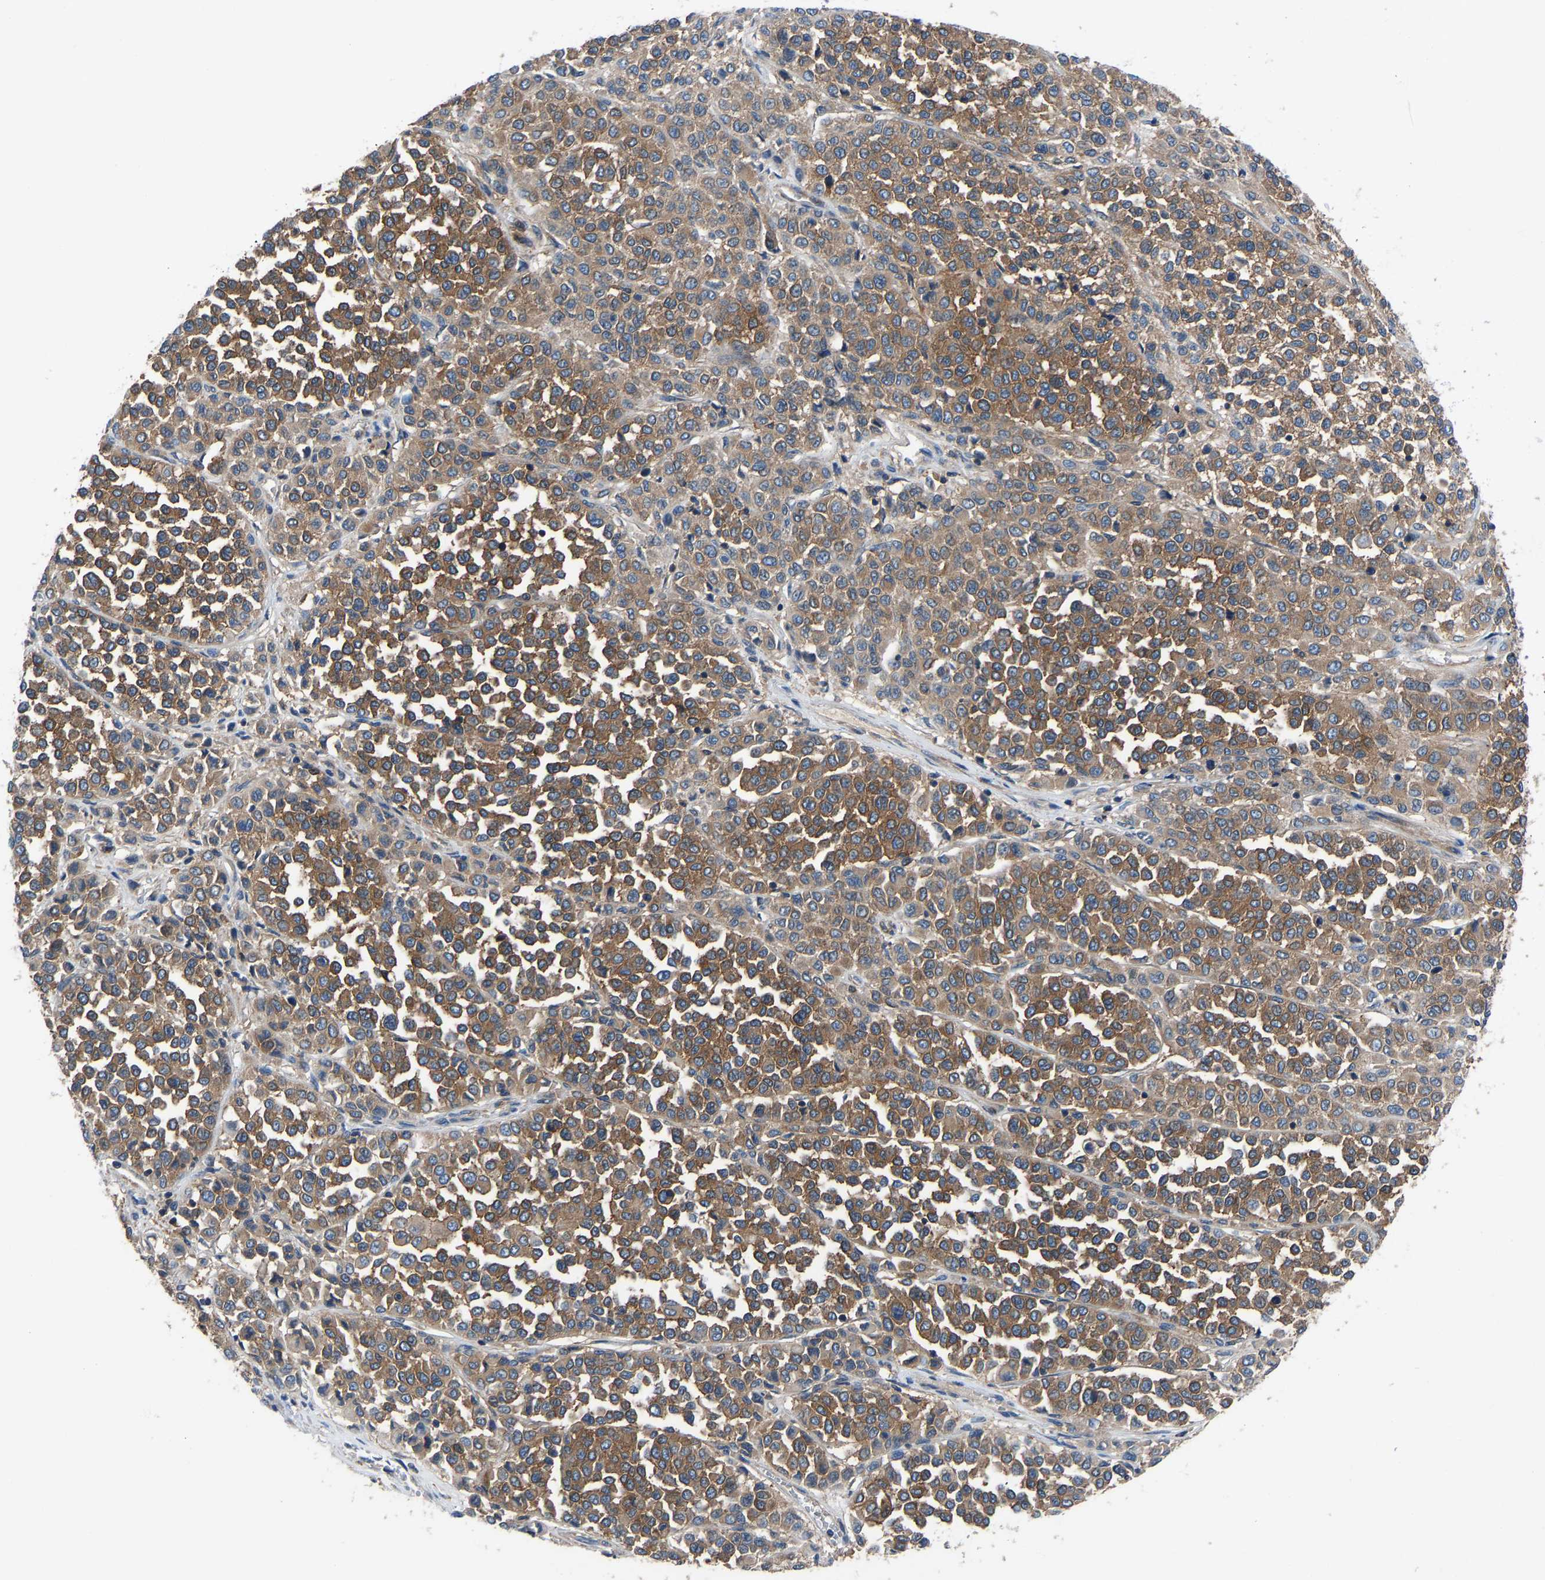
{"staining": {"intensity": "moderate", "quantity": ">75%", "location": "cytoplasmic/membranous"}, "tissue": "melanoma", "cell_type": "Tumor cells", "image_type": "cancer", "snomed": [{"axis": "morphology", "description": "Malignant melanoma, Metastatic site"}, {"axis": "topography", "description": "Pancreas"}], "caption": "A high-resolution image shows immunohistochemistry staining of malignant melanoma (metastatic site), which displays moderate cytoplasmic/membranous positivity in approximately >75% of tumor cells. (Brightfield microscopy of DAB IHC at high magnification).", "gene": "PRKAR1A", "patient": {"sex": "female", "age": 30}}